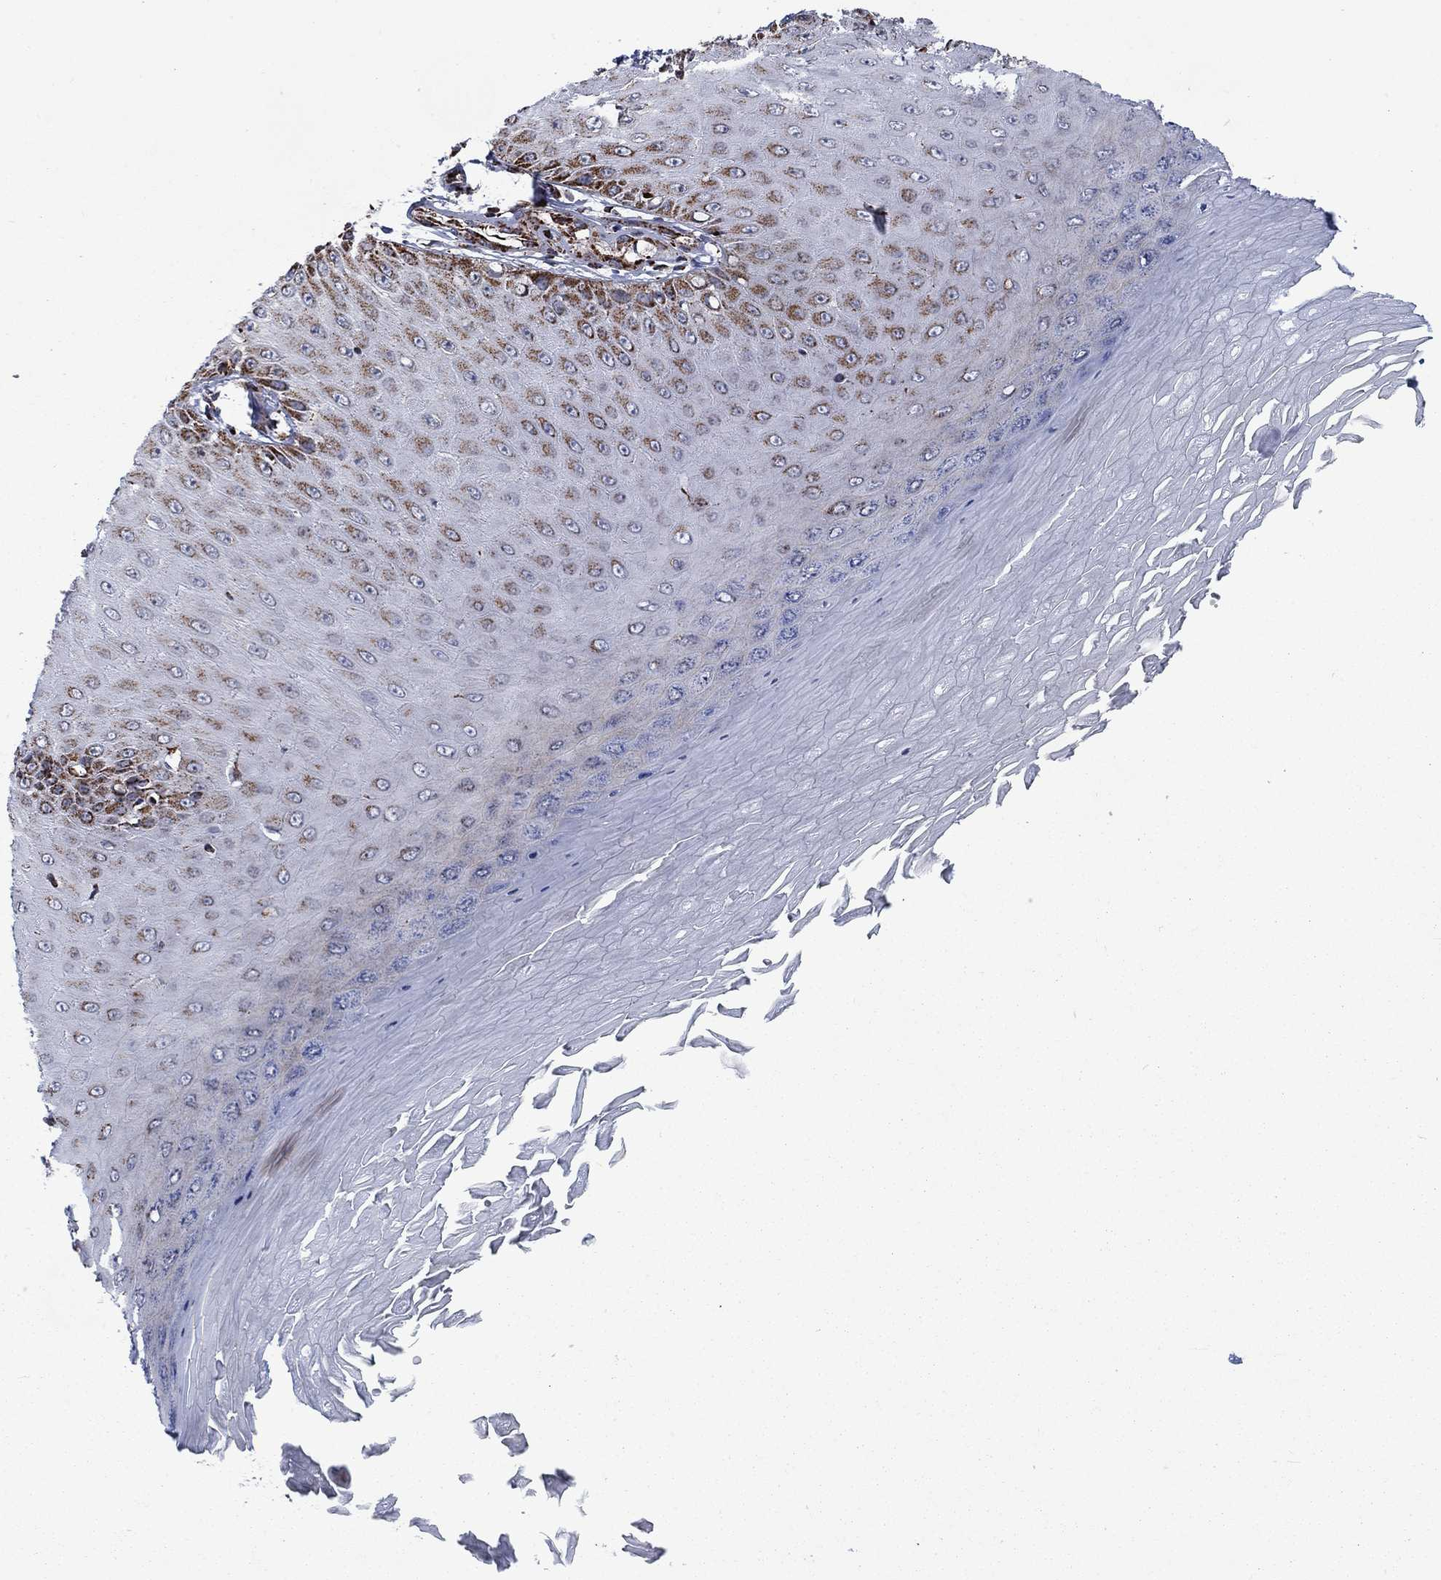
{"staining": {"intensity": "strong", "quantity": "<25%", "location": "cytoplasmic/membranous"}, "tissue": "skin cancer", "cell_type": "Tumor cells", "image_type": "cancer", "snomed": [{"axis": "morphology", "description": "Inflammation, NOS"}, {"axis": "morphology", "description": "Squamous cell carcinoma, NOS"}, {"axis": "topography", "description": "Skin"}], "caption": "The image reveals immunohistochemical staining of skin cancer. There is strong cytoplasmic/membranous staining is seen in about <25% of tumor cells.", "gene": "MOAP1", "patient": {"sex": "male", "age": 70}}